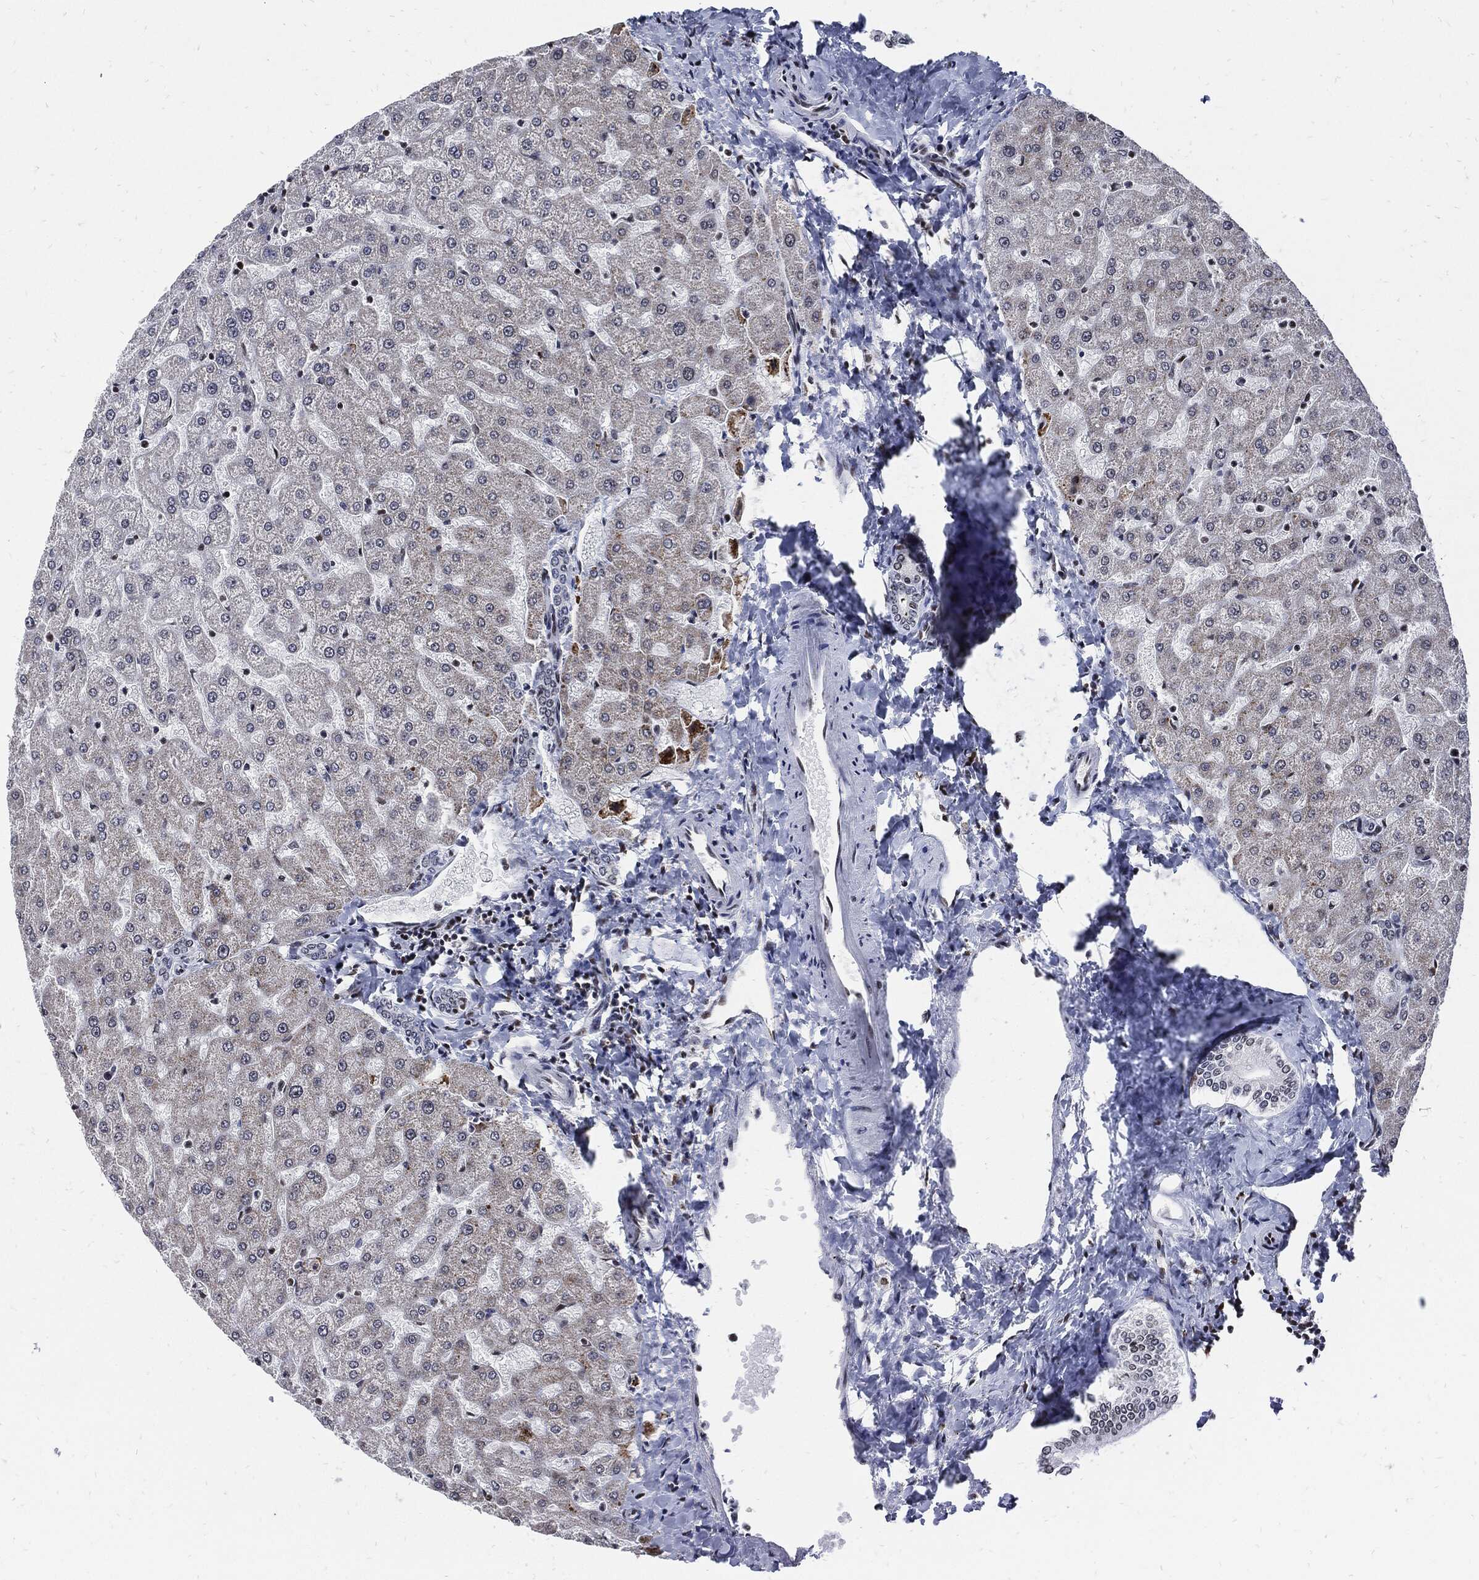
{"staining": {"intensity": "negative", "quantity": "none", "location": "none"}, "tissue": "liver", "cell_type": "Cholangiocytes", "image_type": "normal", "snomed": [{"axis": "morphology", "description": "Normal tissue, NOS"}, {"axis": "topography", "description": "Liver"}], "caption": "High power microscopy photomicrograph of an immunohistochemistry (IHC) photomicrograph of benign liver, revealing no significant staining in cholangiocytes.", "gene": "TERF2", "patient": {"sex": "female", "age": 50}}